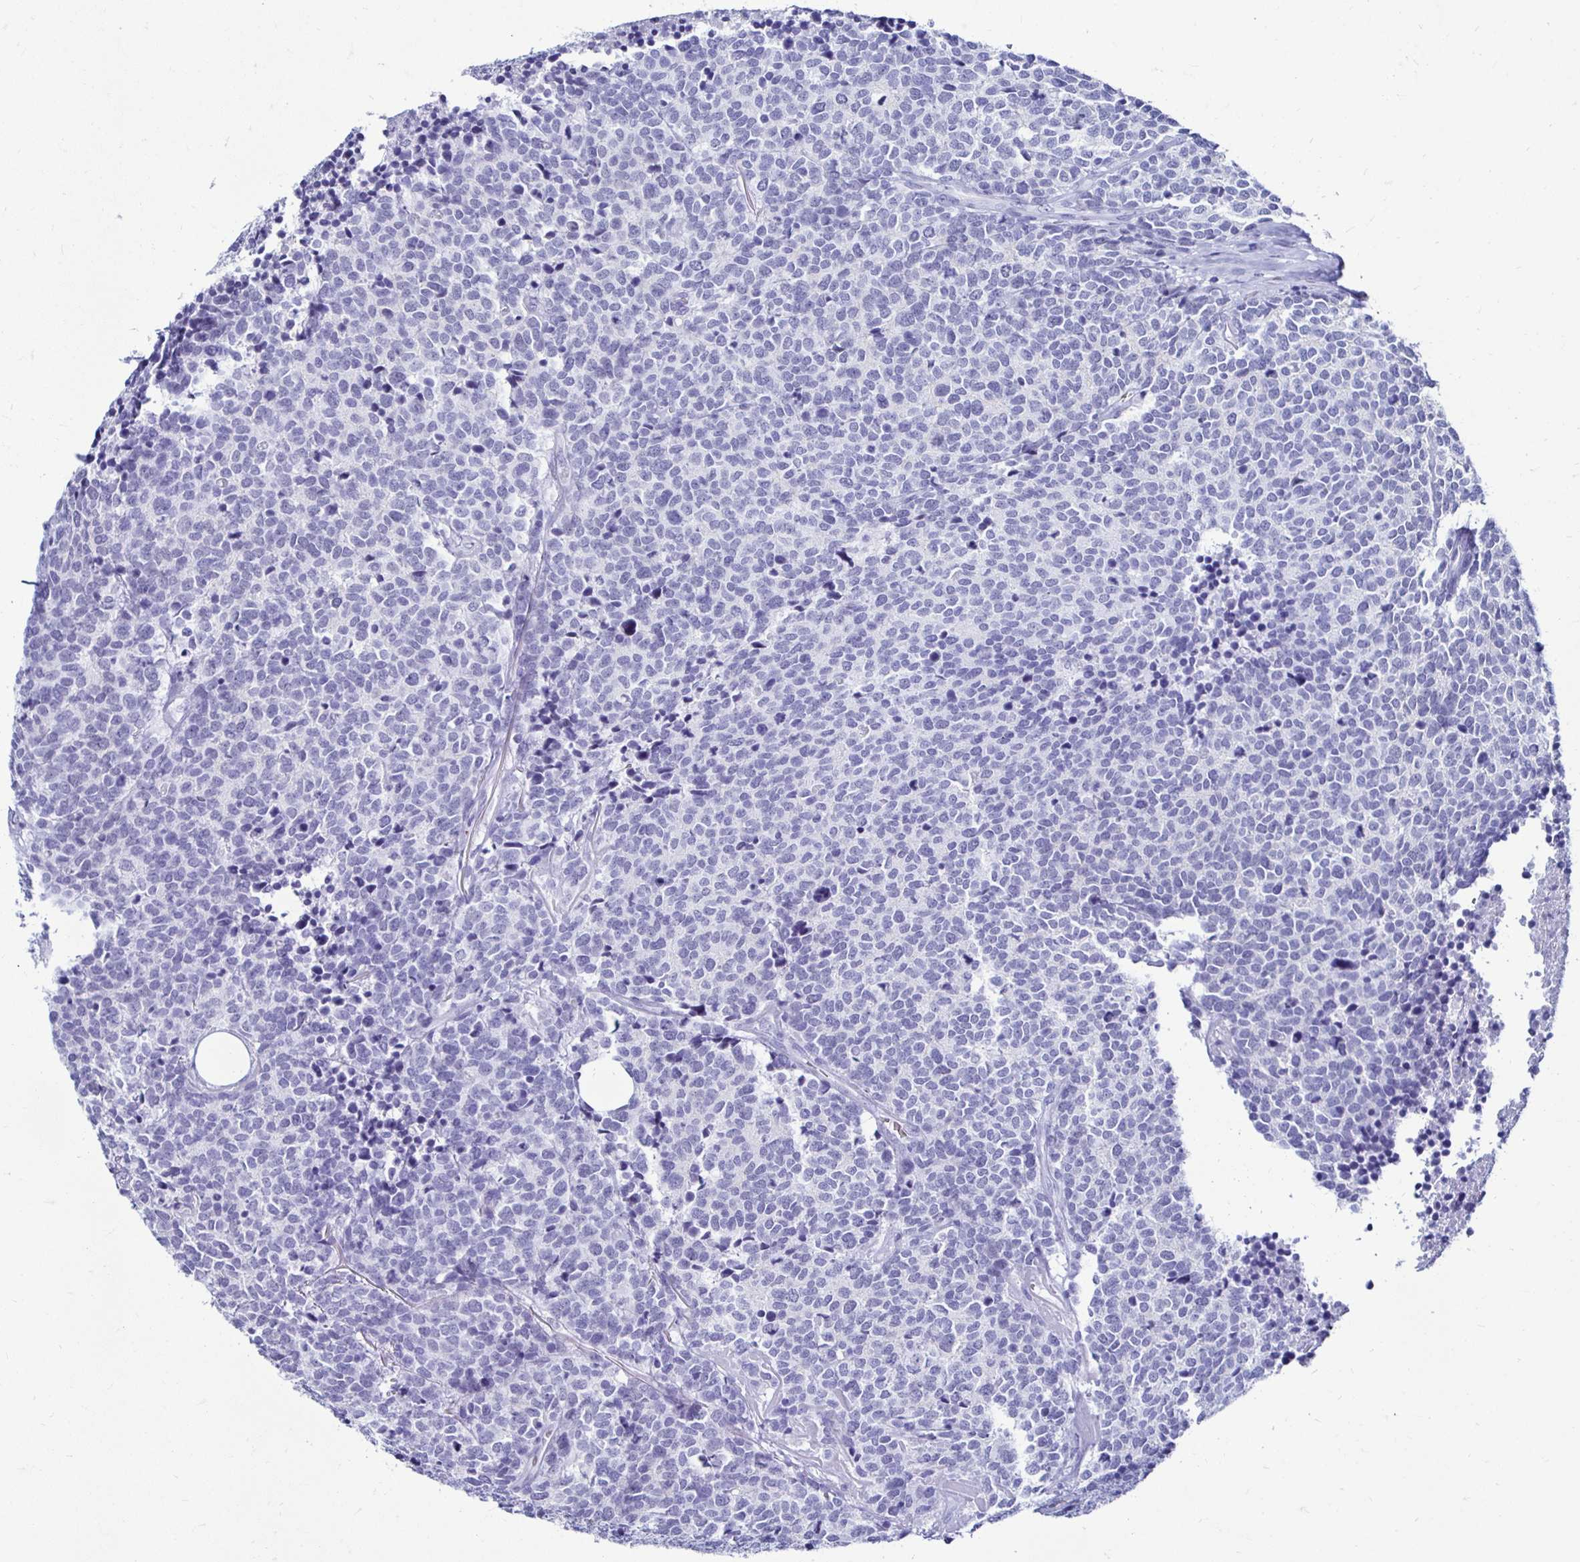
{"staining": {"intensity": "negative", "quantity": "none", "location": "none"}, "tissue": "carcinoid", "cell_type": "Tumor cells", "image_type": "cancer", "snomed": [{"axis": "morphology", "description": "Carcinoid, malignant, NOS"}, {"axis": "topography", "description": "Skin"}], "caption": "This is an immunohistochemistry (IHC) micrograph of human carcinoid. There is no positivity in tumor cells.", "gene": "RHBDL3", "patient": {"sex": "female", "age": 79}}